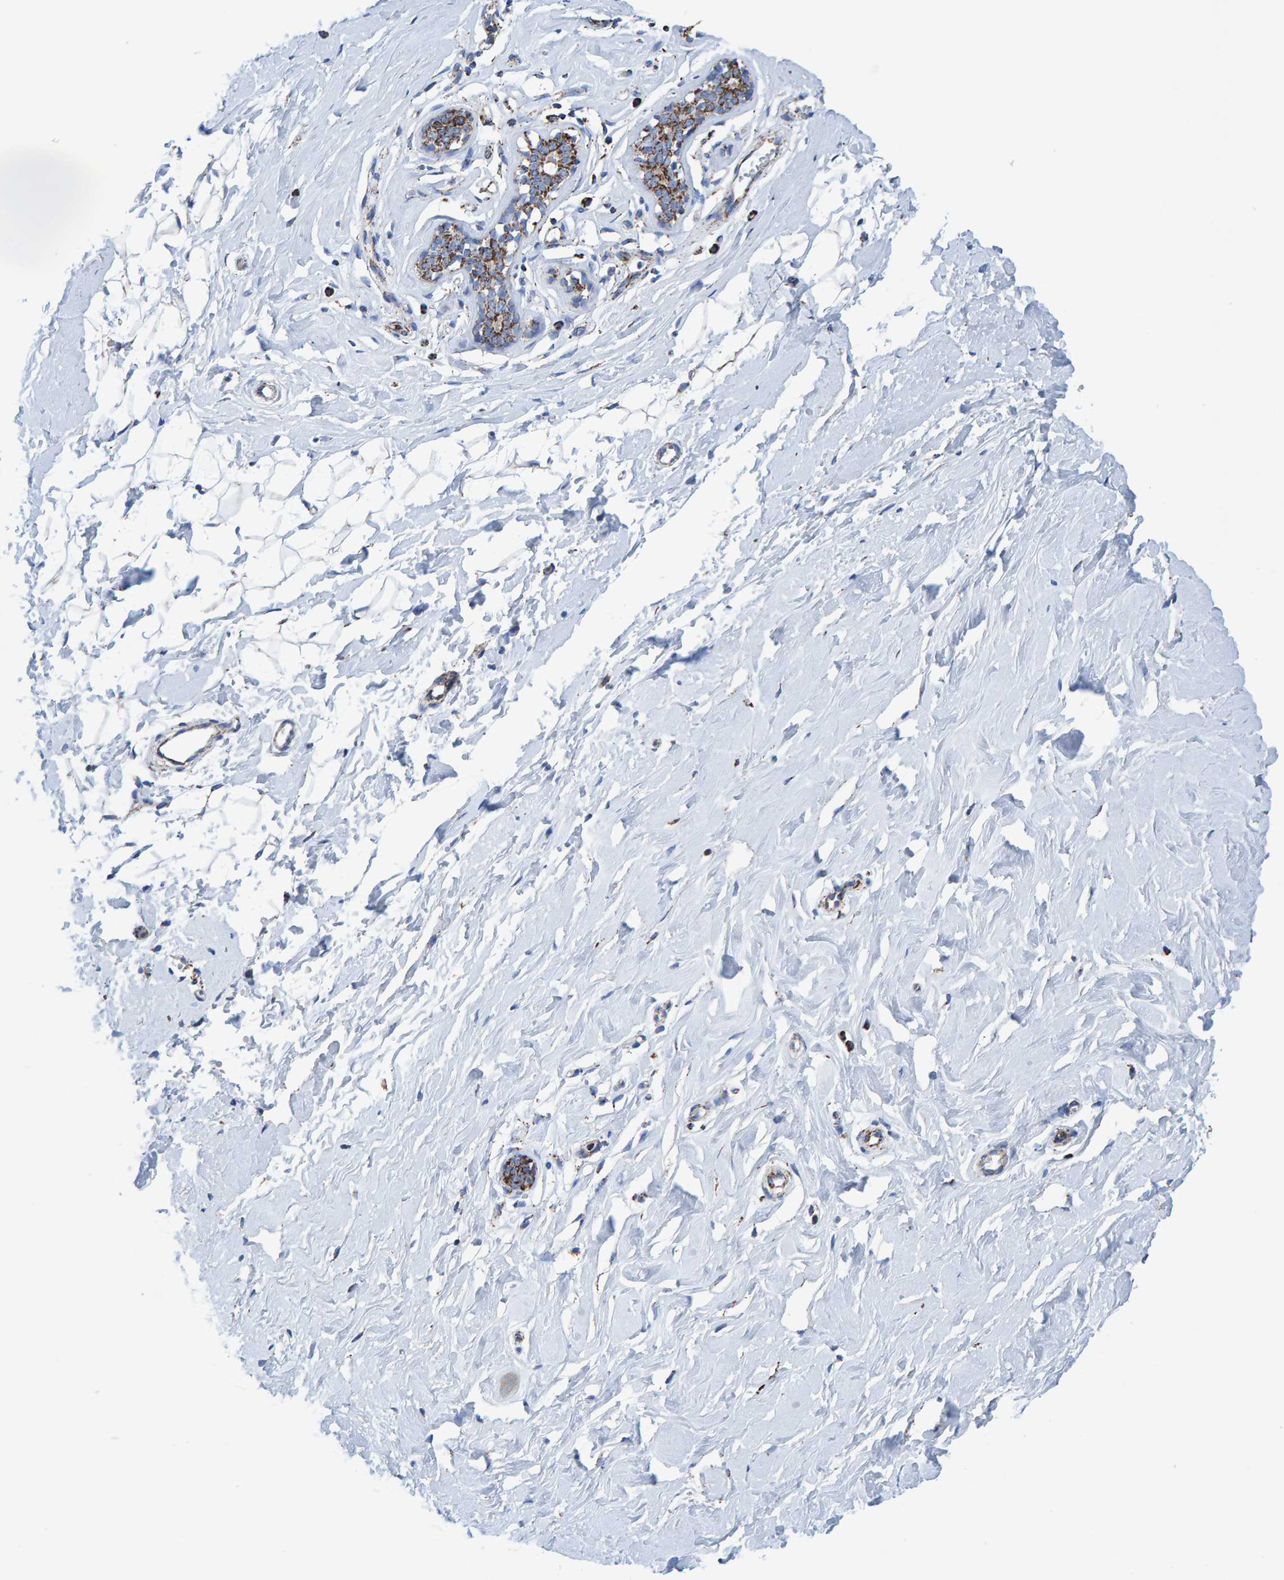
{"staining": {"intensity": "moderate", "quantity": ">75%", "location": "cytoplasmic/membranous"}, "tissue": "breast", "cell_type": "Adipocytes", "image_type": "normal", "snomed": [{"axis": "morphology", "description": "Normal tissue, NOS"}, {"axis": "topography", "description": "Breast"}], "caption": "The micrograph displays immunohistochemical staining of normal breast. There is moderate cytoplasmic/membranous staining is appreciated in approximately >75% of adipocytes.", "gene": "ENSG00000262660", "patient": {"sex": "female", "age": 23}}